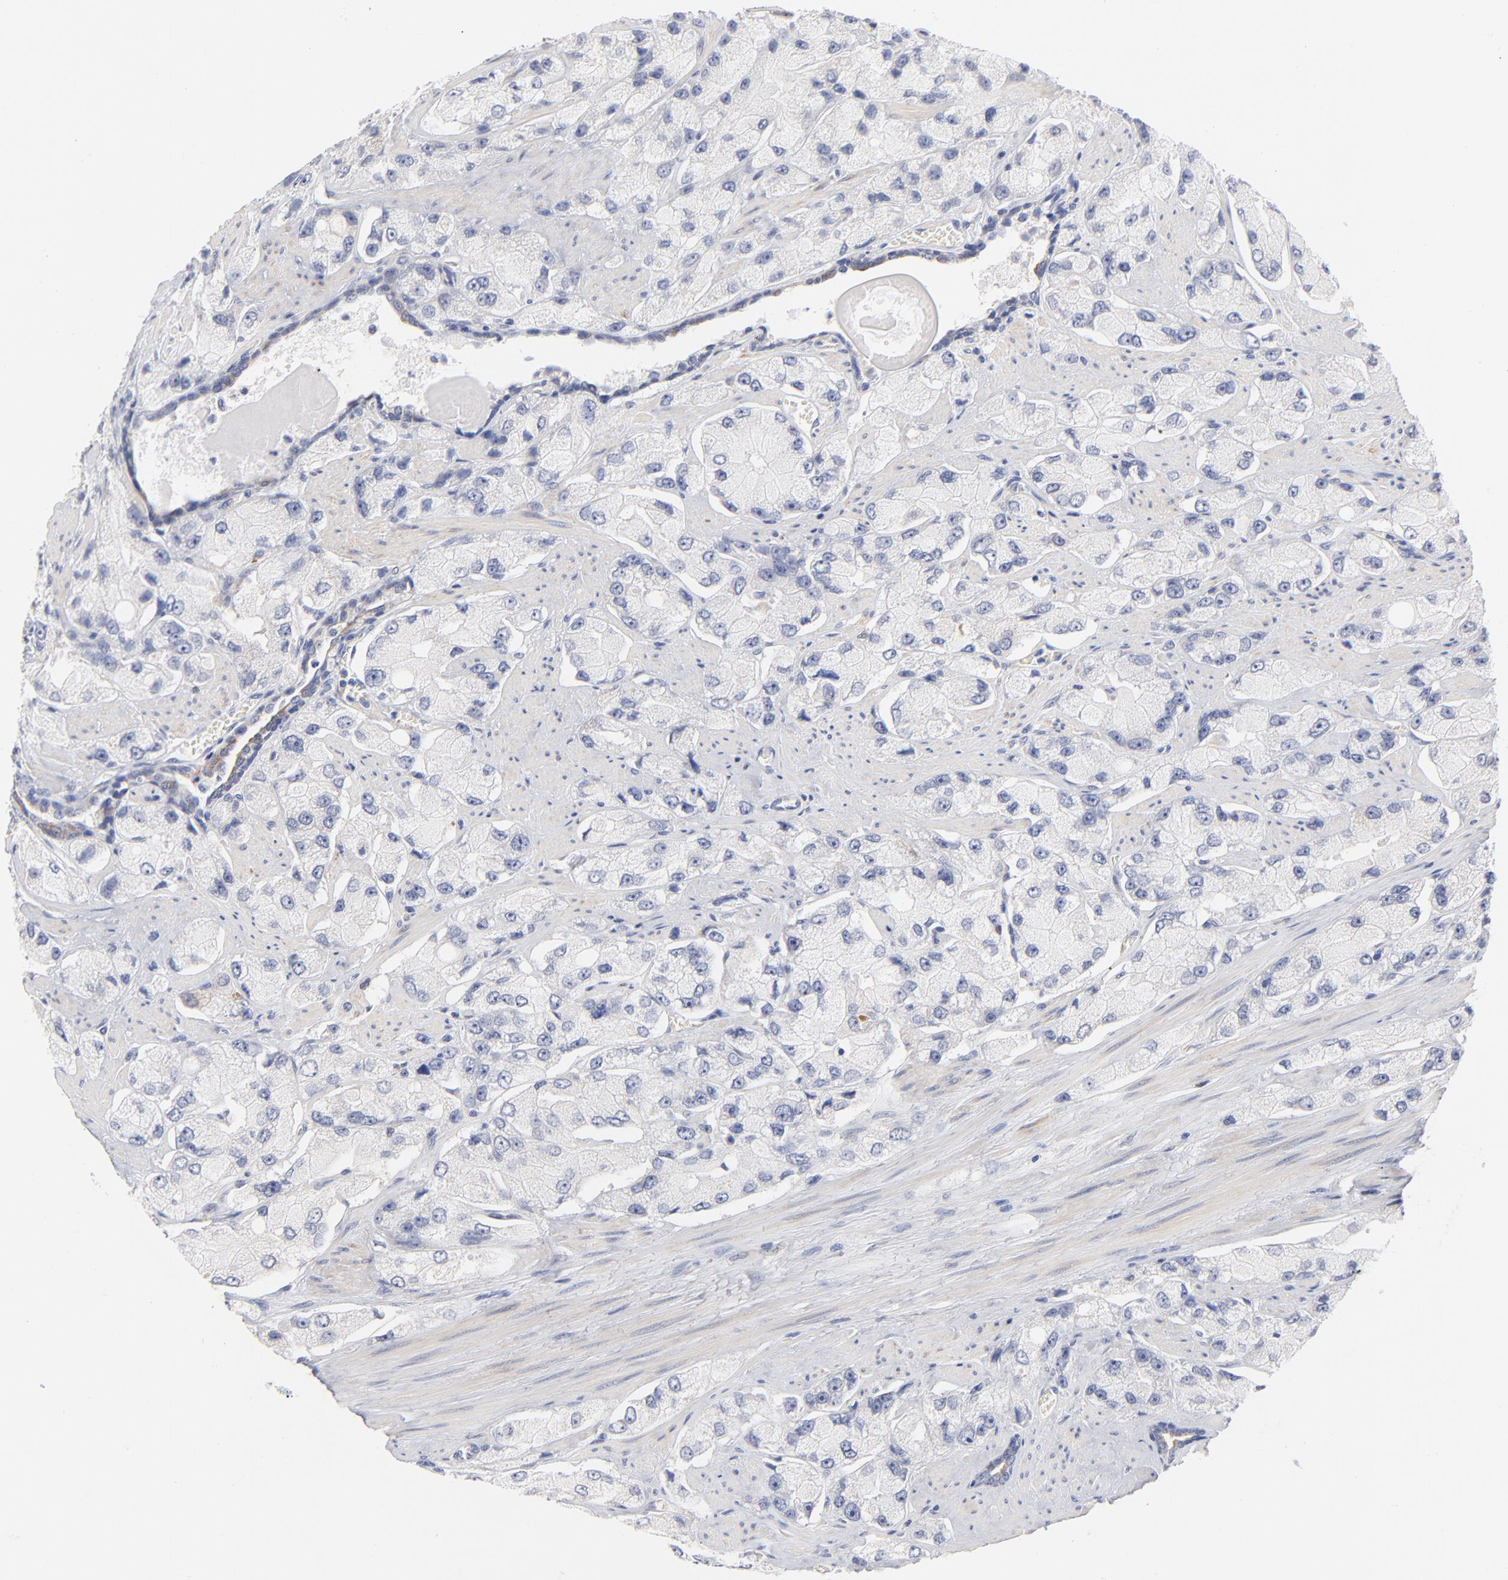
{"staining": {"intensity": "negative", "quantity": "none", "location": "none"}, "tissue": "prostate cancer", "cell_type": "Tumor cells", "image_type": "cancer", "snomed": [{"axis": "morphology", "description": "Adenocarcinoma, High grade"}, {"axis": "topography", "description": "Prostate"}], "caption": "This is an immunohistochemistry (IHC) photomicrograph of human prostate cancer (adenocarcinoma (high-grade)). There is no staining in tumor cells.", "gene": "MID1", "patient": {"sex": "male", "age": 58}}